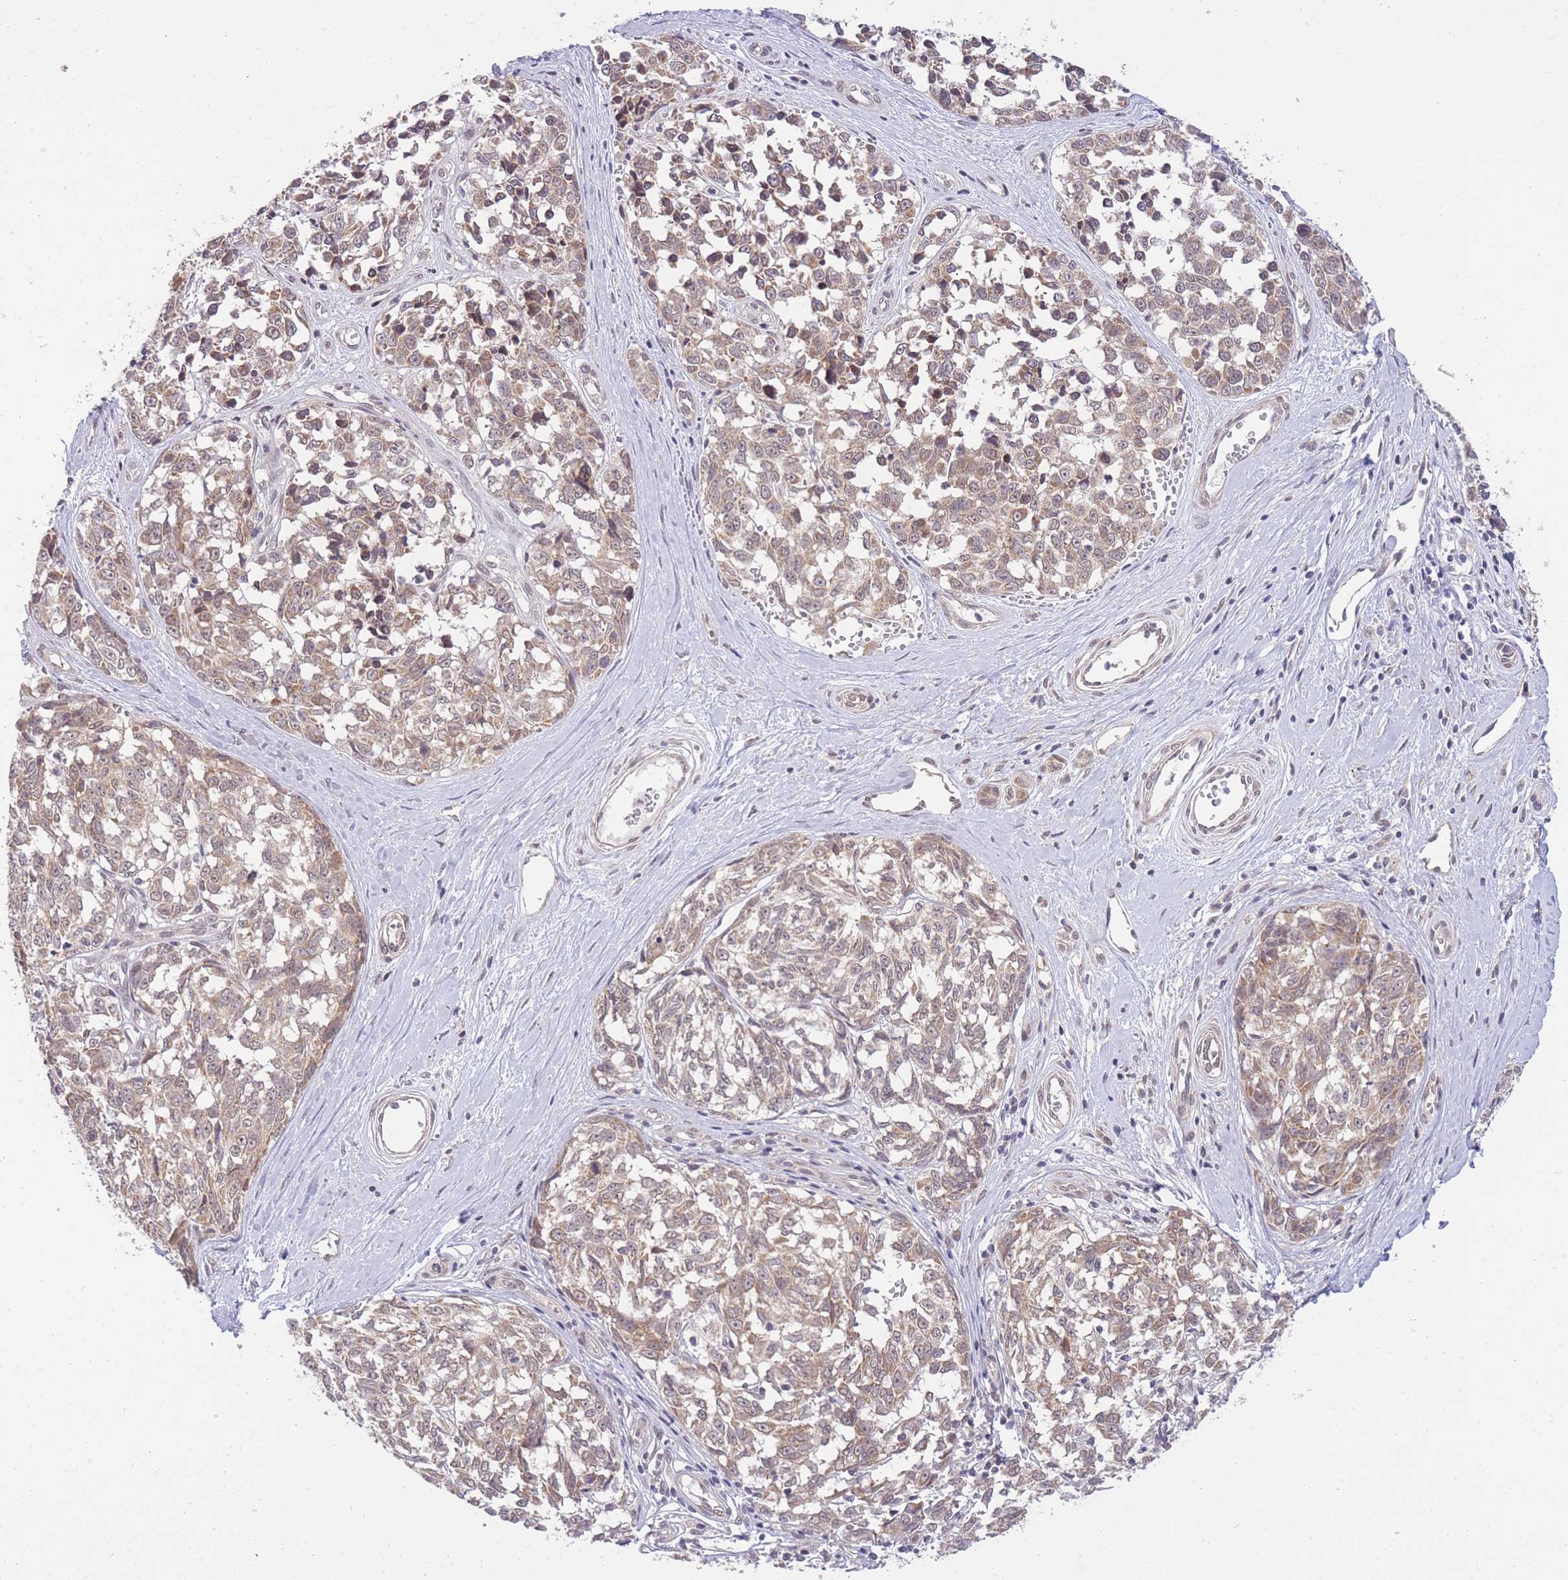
{"staining": {"intensity": "weak", "quantity": ">75%", "location": "cytoplasmic/membranous"}, "tissue": "melanoma", "cell_type": "Tumor cells", "image_type": "cancer", "snomed": [{"axis": "morphology", "description": "Normal tissue, NOS"}, {"axis": "morphology", "description": "Malignant melanoma, NOS"}, {"axis": "topography", "description": "Skin"}], "caption": "Protein expression analysis of human melanoma reveals weak cytoplasmic/membranous expression in about >75% of tumor cells.", "gene": "ELOA2", "patient": {"sex": "female", "age": 64}}